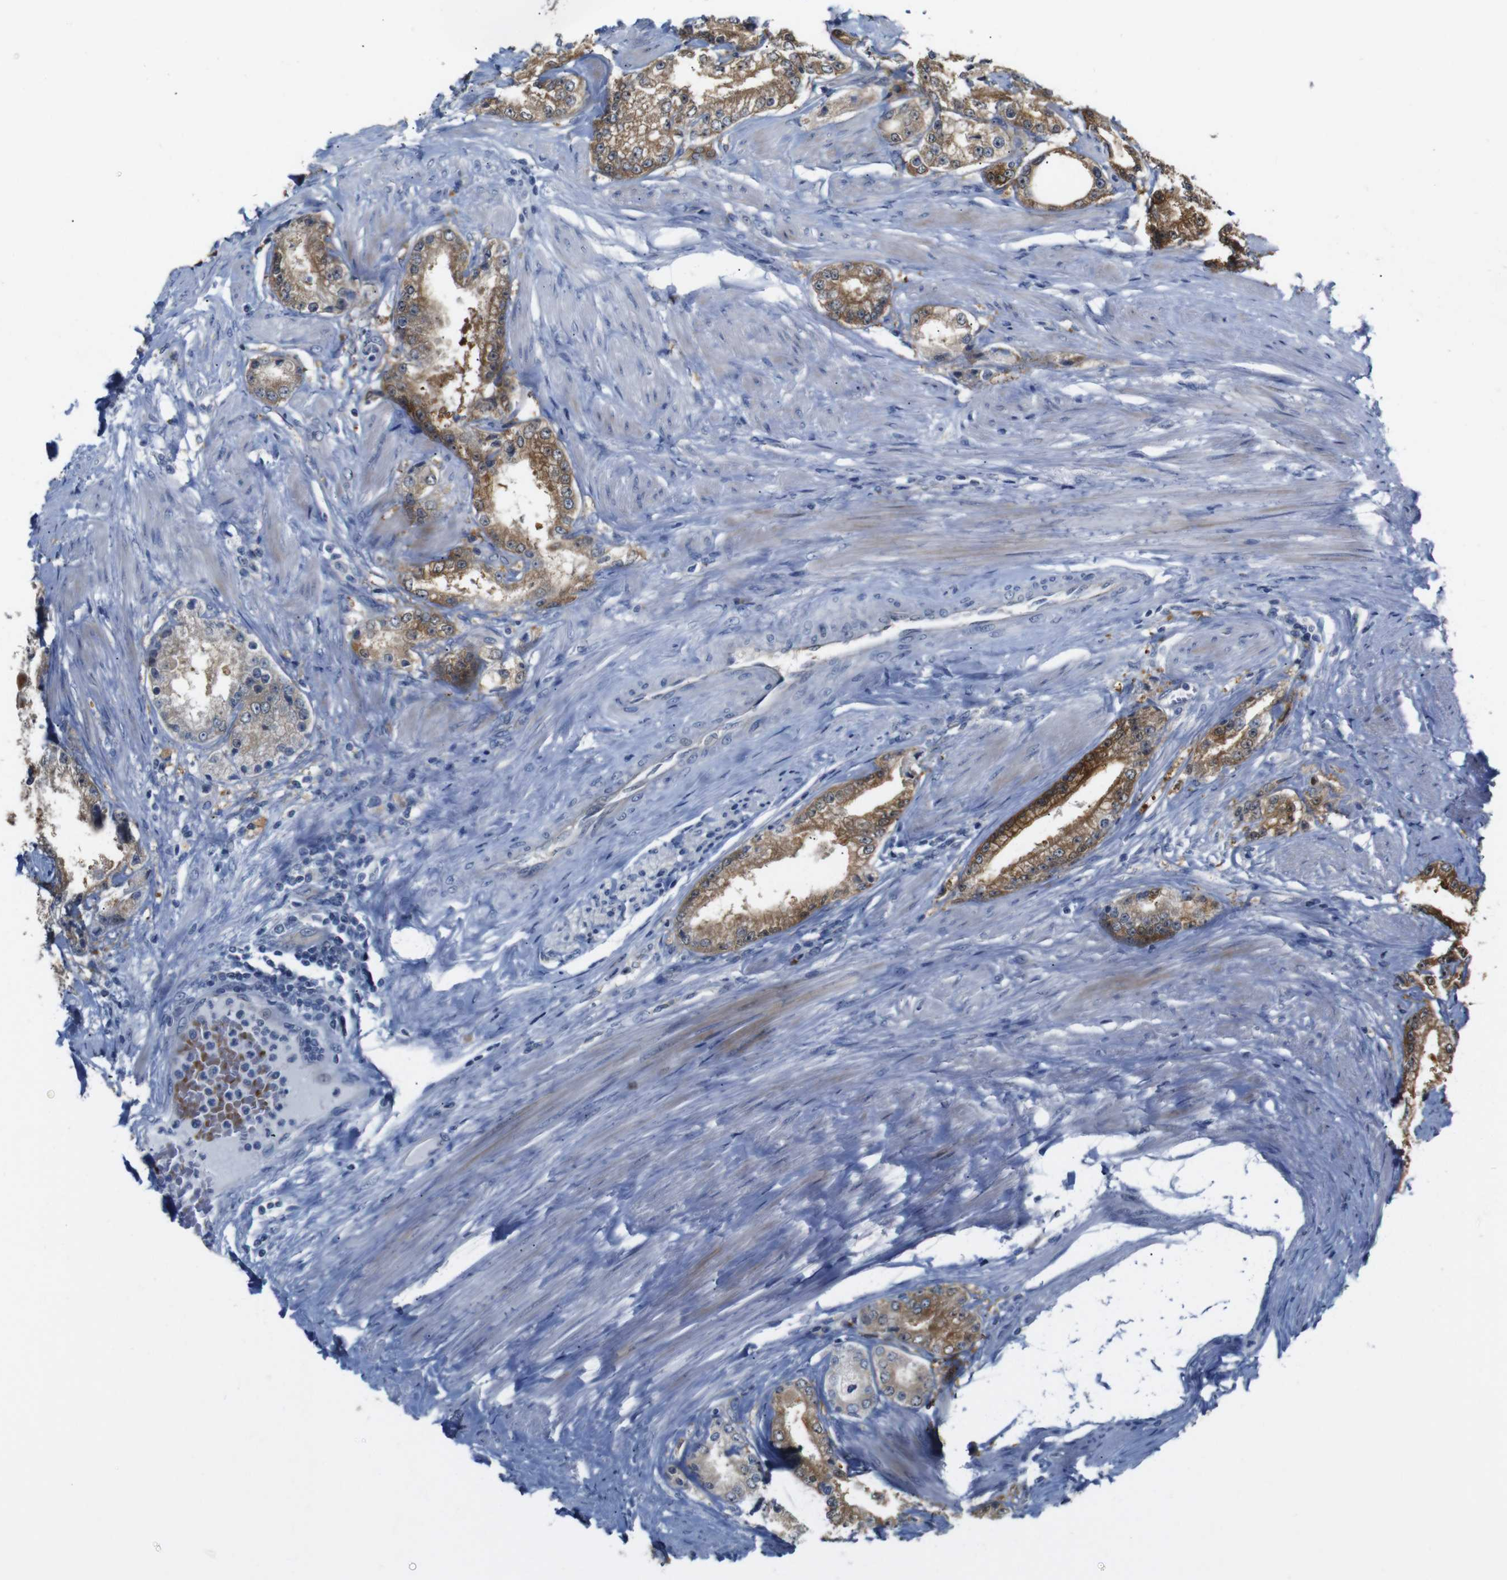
{"staining": {"intensity": "strong", "quantity": "25%-75%", "location": "cytoplasmic/membranous"}, "tissue": "prostate cancer", "cell_type": "Tumor cells", "image_type": "cancer", "snomed": [{"axis": "morphology", "description": "Adenocarcinoma, Low grade"}, {"axis": "topography", "description": "Prostate"}], "caption": "Prostate cancer was stained to show a protein in brown. There is high levels of strong cytoplasmic/membranous expression in approximately 25%-75% of tumor cells. (DAB IHC with brightfield microscopy, high magnification).", "gene": "TBC1D32", "patient": {"sex": "male", "age": 63}}